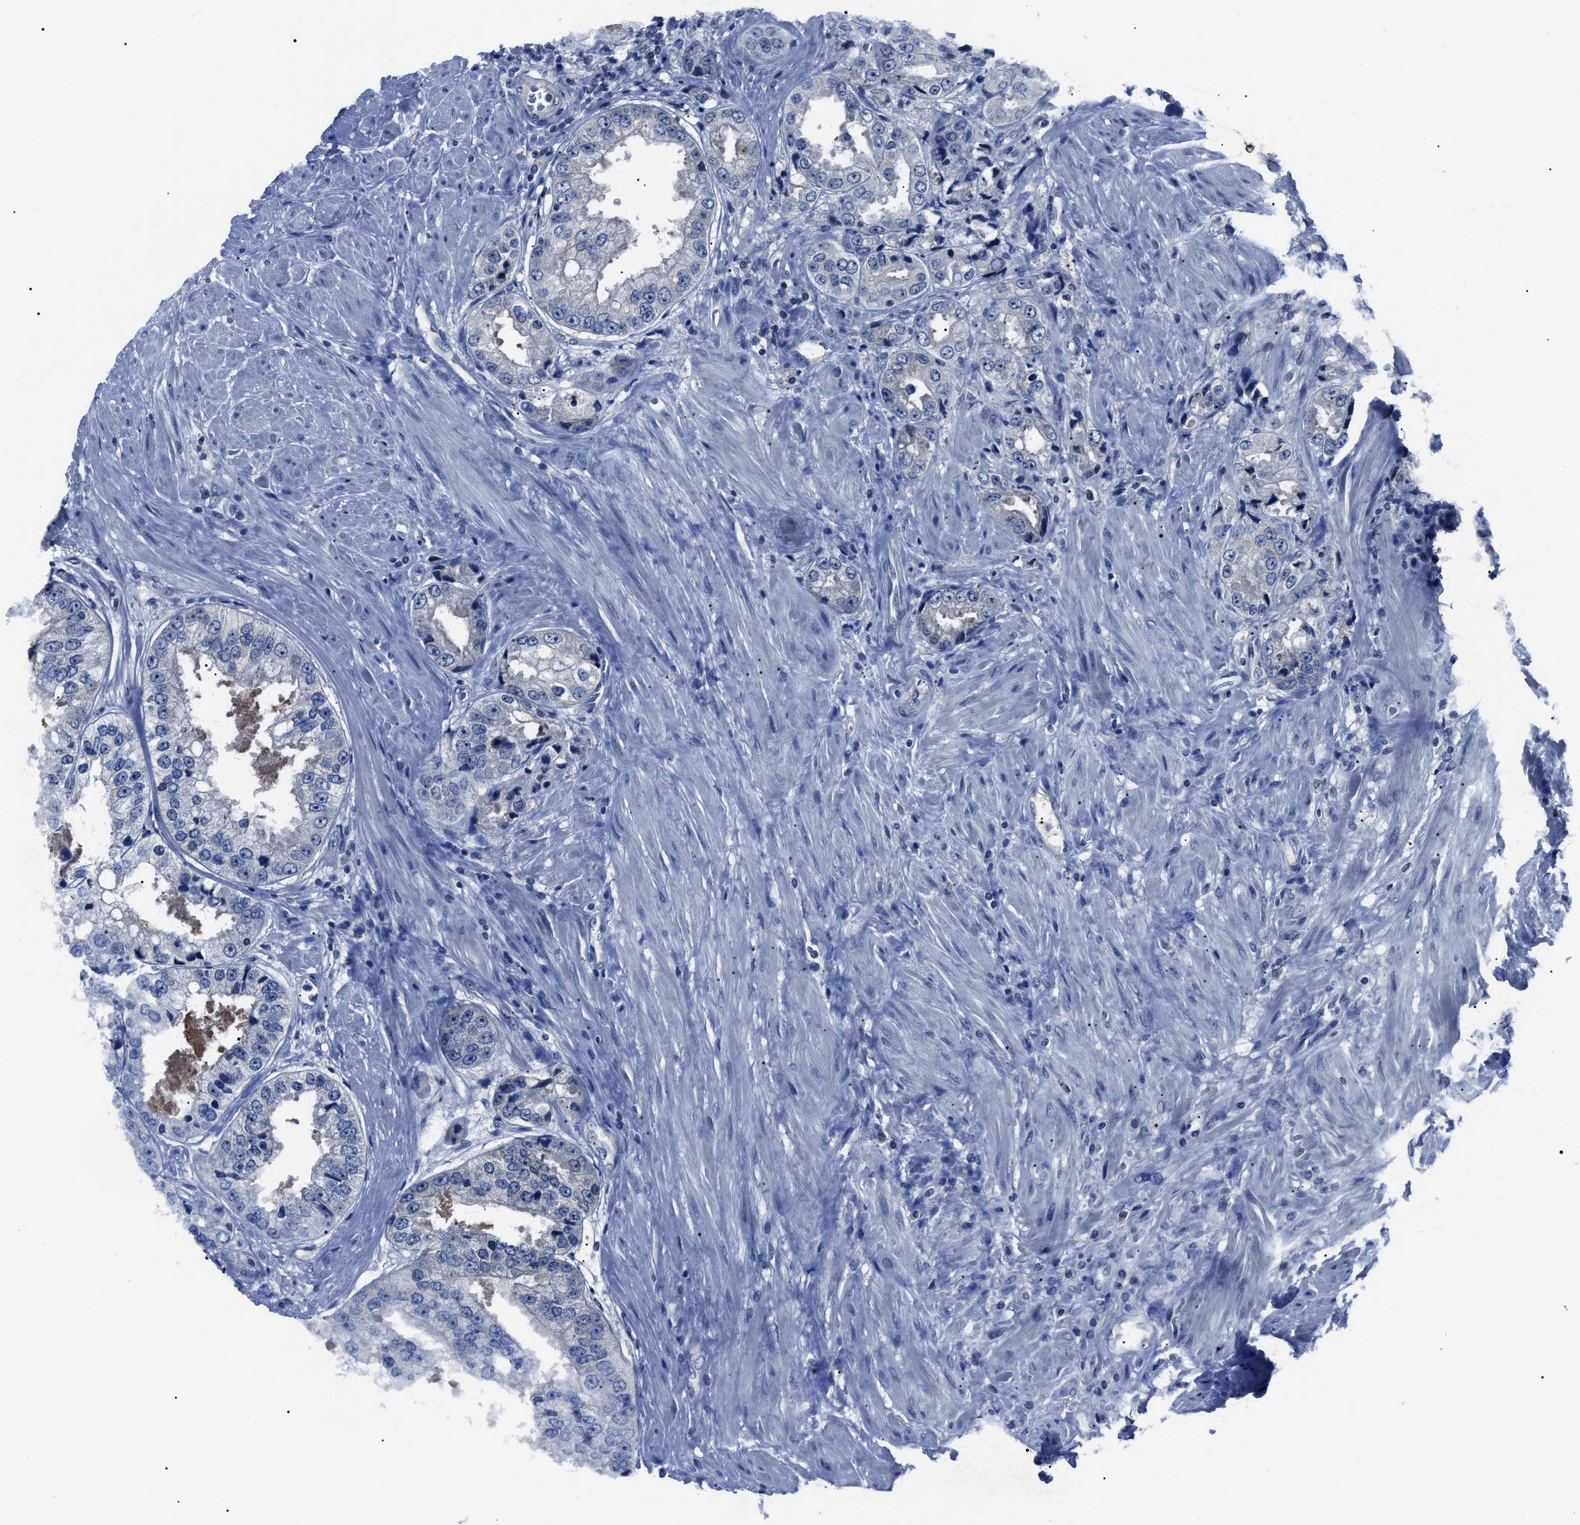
{"staining": {"intensity": "negative", "quantity": "none", "location": "none"}, "tissue": "prostate cancer", "cell_type": "Tumor cells", "image_type": "cancer", "snomed": [{"axis": "morphology", "description": "Adenocarcinoma, High grade"}, {"axis": "topography", "description": "Prostate"}], "caption": "Human prostate cancer stained for a protein using IHC demonstrates no expression in tumor cells.", "gene": "LRWD1", "patient": {"sex": "male", "age": 61}}